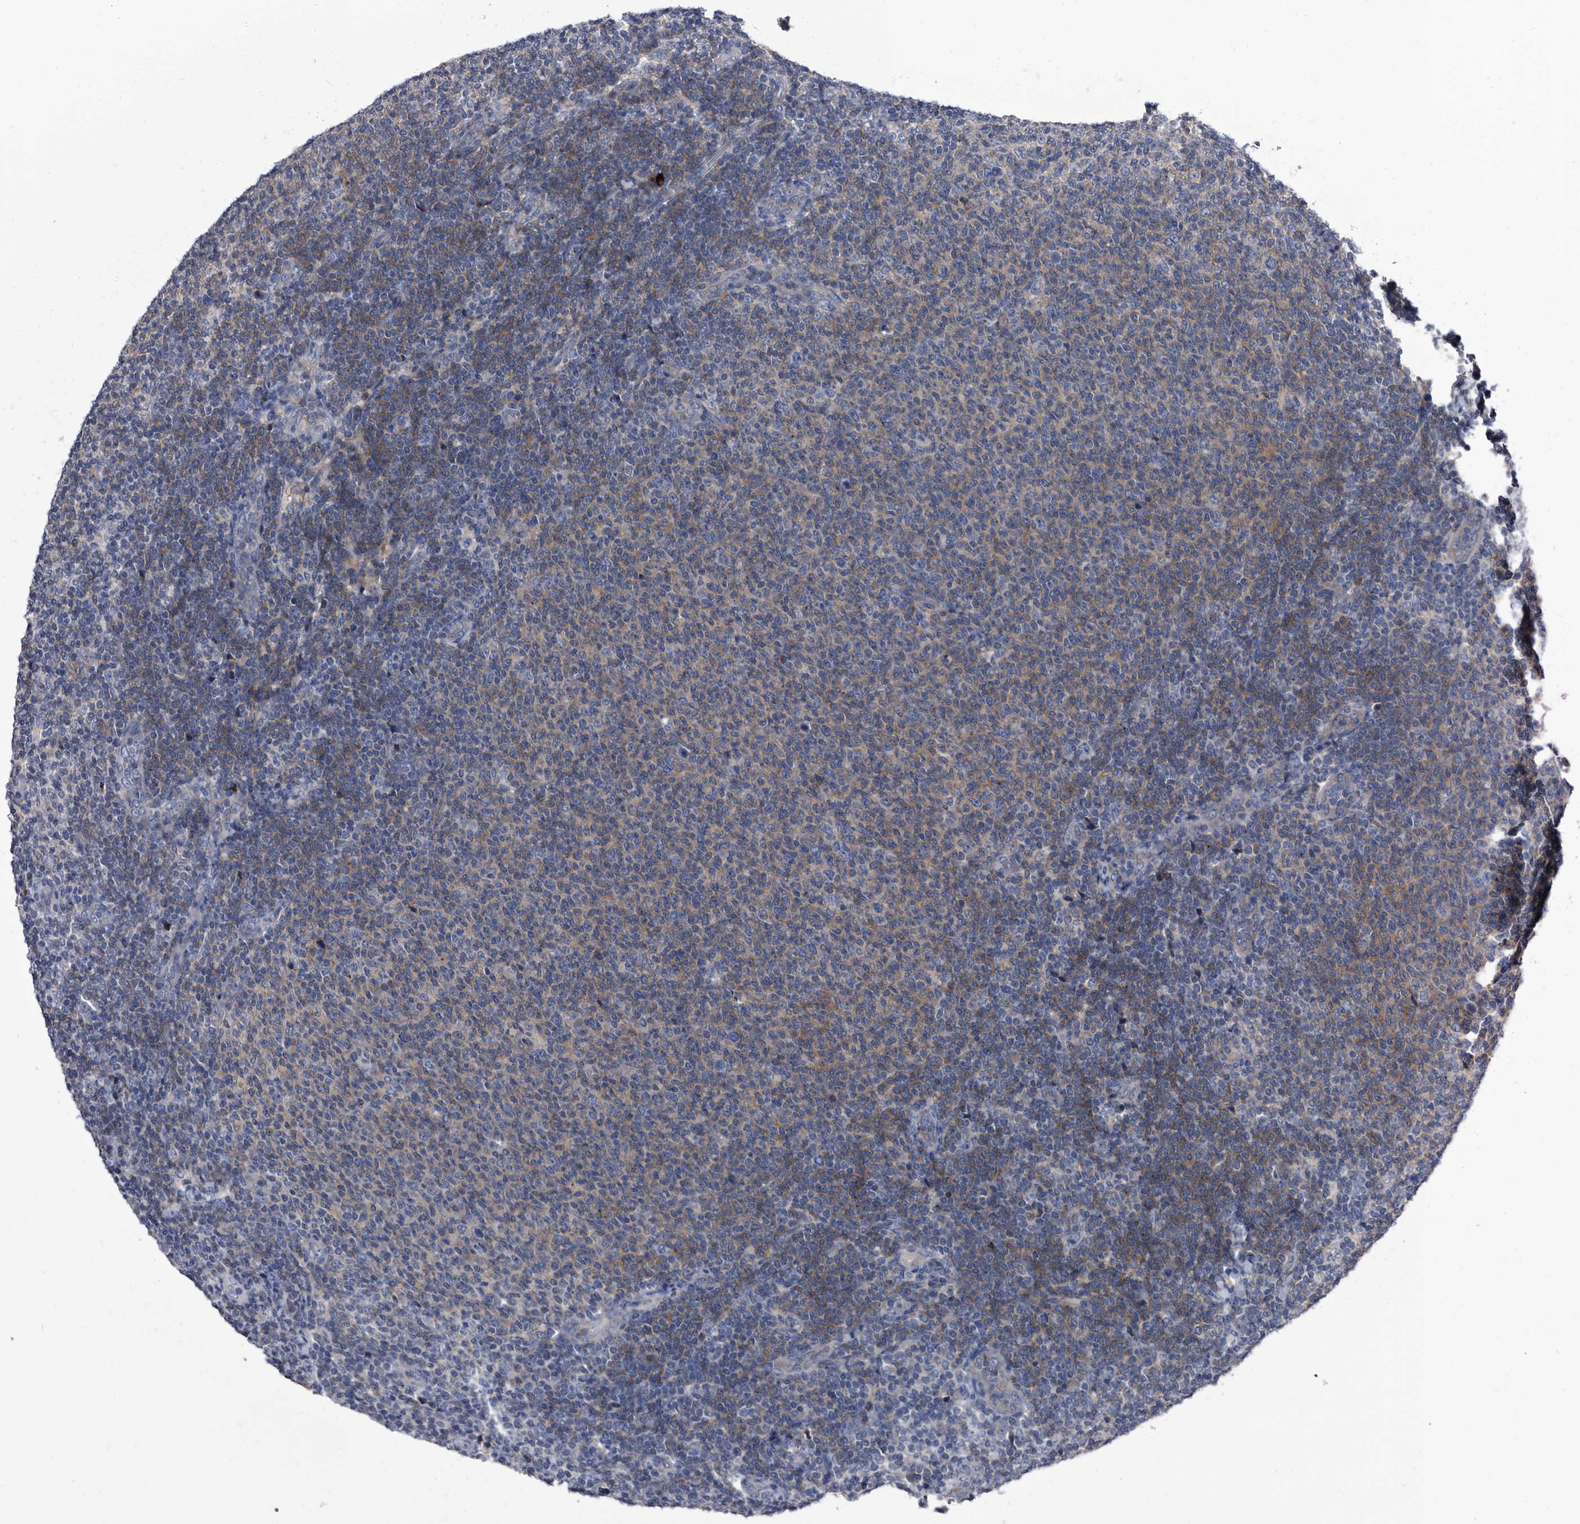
{"staining": {"intensity": "negative", "quantity": "none", "location": "none"}, "tissue": "lymphoma", "cell_type": "Tumor cells", "image_type": "cancer", "snomed": [{"axis": "morphology", "description": "Malignant lymphoma, non-Hodgkin's type, Low grade"}, {"axis": "topography", "description": "Lymph node"}], "caption": "Tumor cells are negative for protein expression in human lymphoma. Nuclei are stained in blue.", "gene": "DTNBP1", "patient": {"sex": "male", "age": 66}}